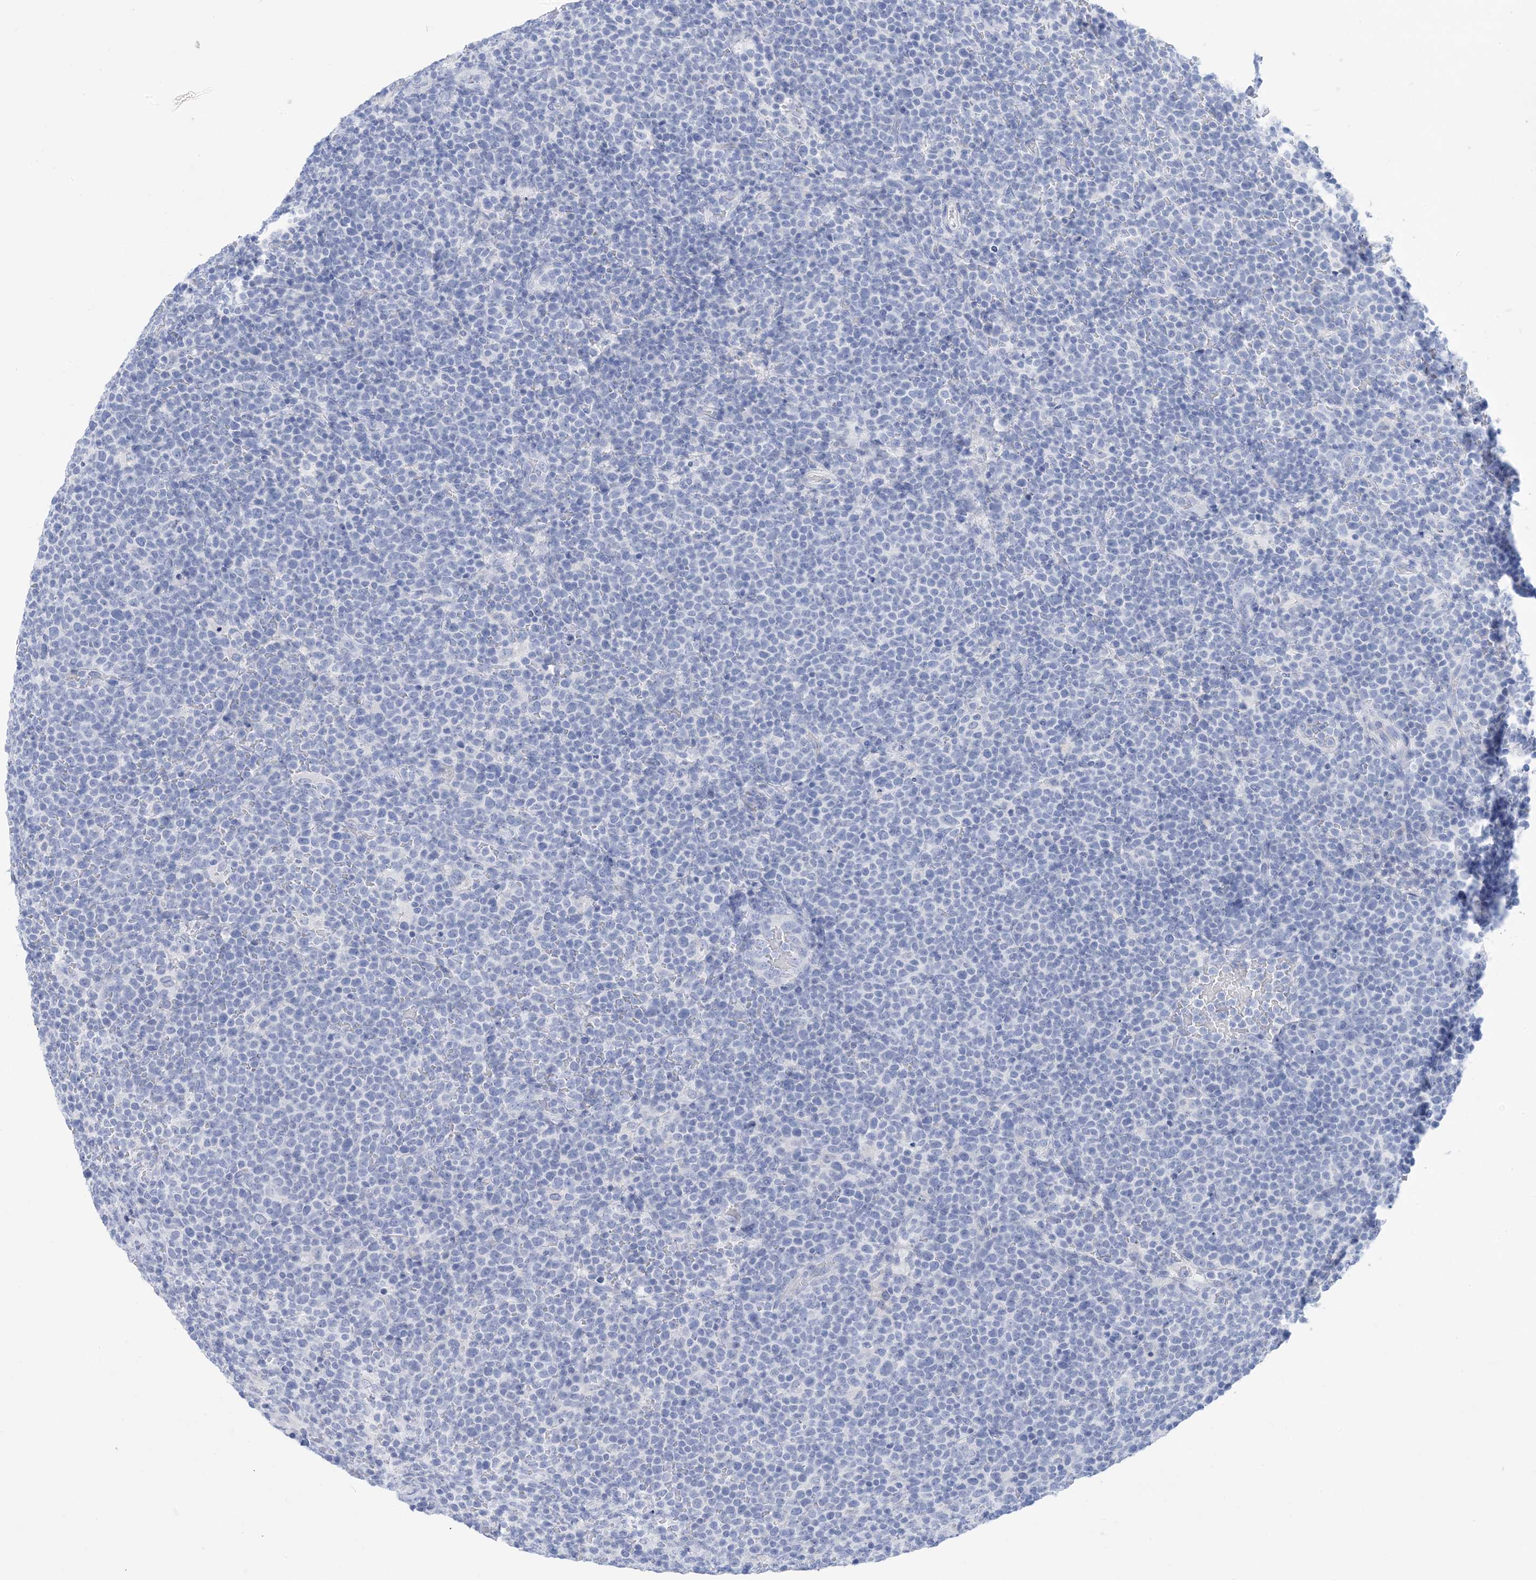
{"staining": {"intensity": "negative", "quantity": "none", "location": "none"}, "tissue": "lymphoma", "cell_type": "Tumor cells", "image_type": "cancer", "snomed": [{"axis": "morphology", "description": "Malignant lymphoma, non-Hodgkin's type, High grade"}, {"axis": "topography", "description": "Lymph node"}], "caption": "IHC photomicrograph of neoplastic tissue: high-grade malignant lymphoma, non-Hodgkin's type stained with DAB (3,3'-diaminobenzidine) demonstrates no significant protein expression in tumor cells.", "gene": "SH3YL1", "patient": {"sex": "male", "age": 61}}